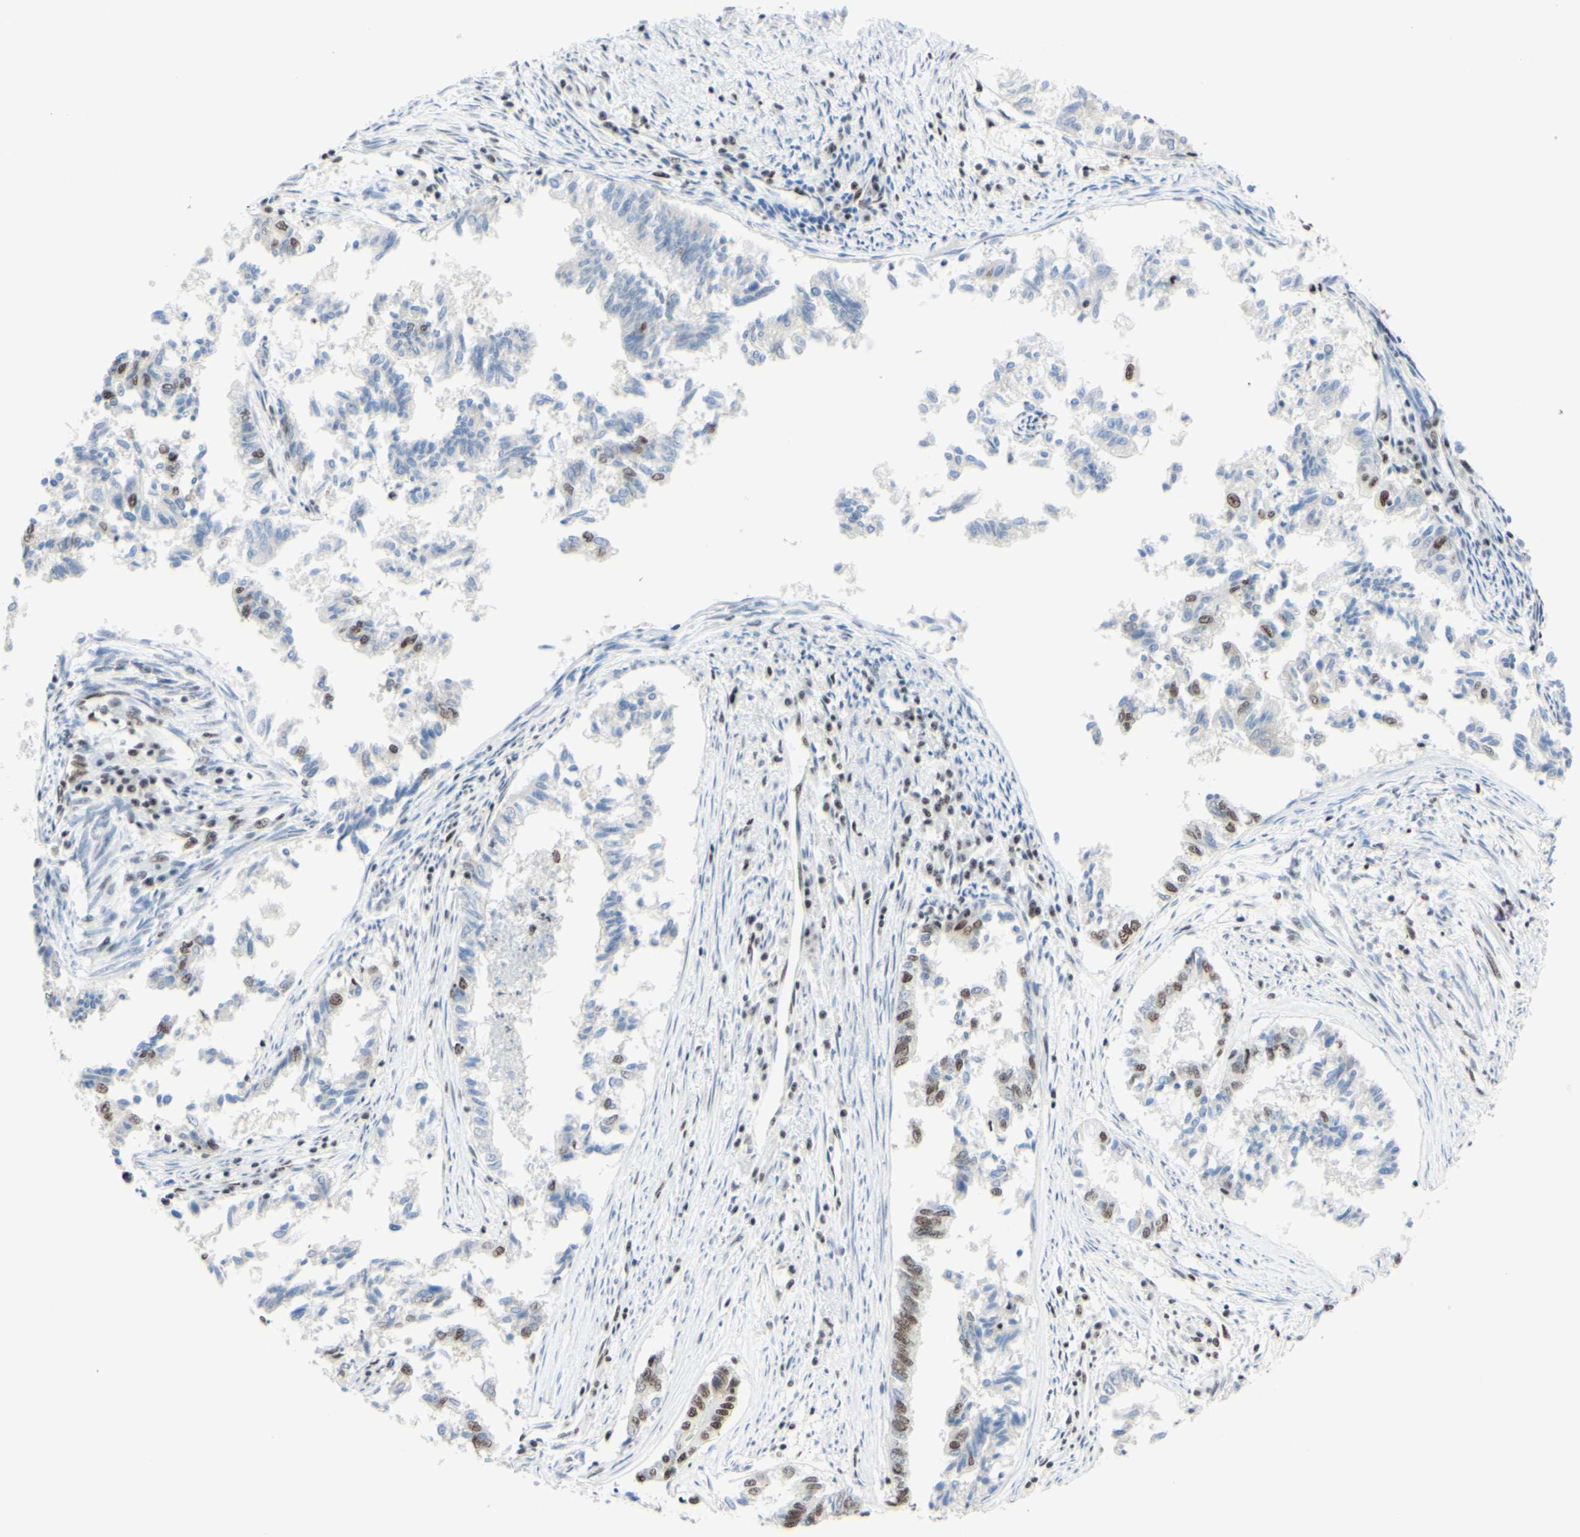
{"staining": {"intensity": "negative", "quantity": "none", "location": "none"}, "tissue": "endometrial cancer", "cell_type": "Tumor cells", "image_type": "cancer", "snomed": [{"axis": "morphology", "description": "Necrosis, NOS"}, {"axis": "morphology", "description": "Adenocarcinoma, NOS"}, {"axis": "topography", "description": "Endometrium"}], "caption": "The photomicrograph shows no significant positivity in tumor cells of endometrial adenocarcinoma.", "gene": "WTAP", "patient": {"sex": "female", "age": 79}}